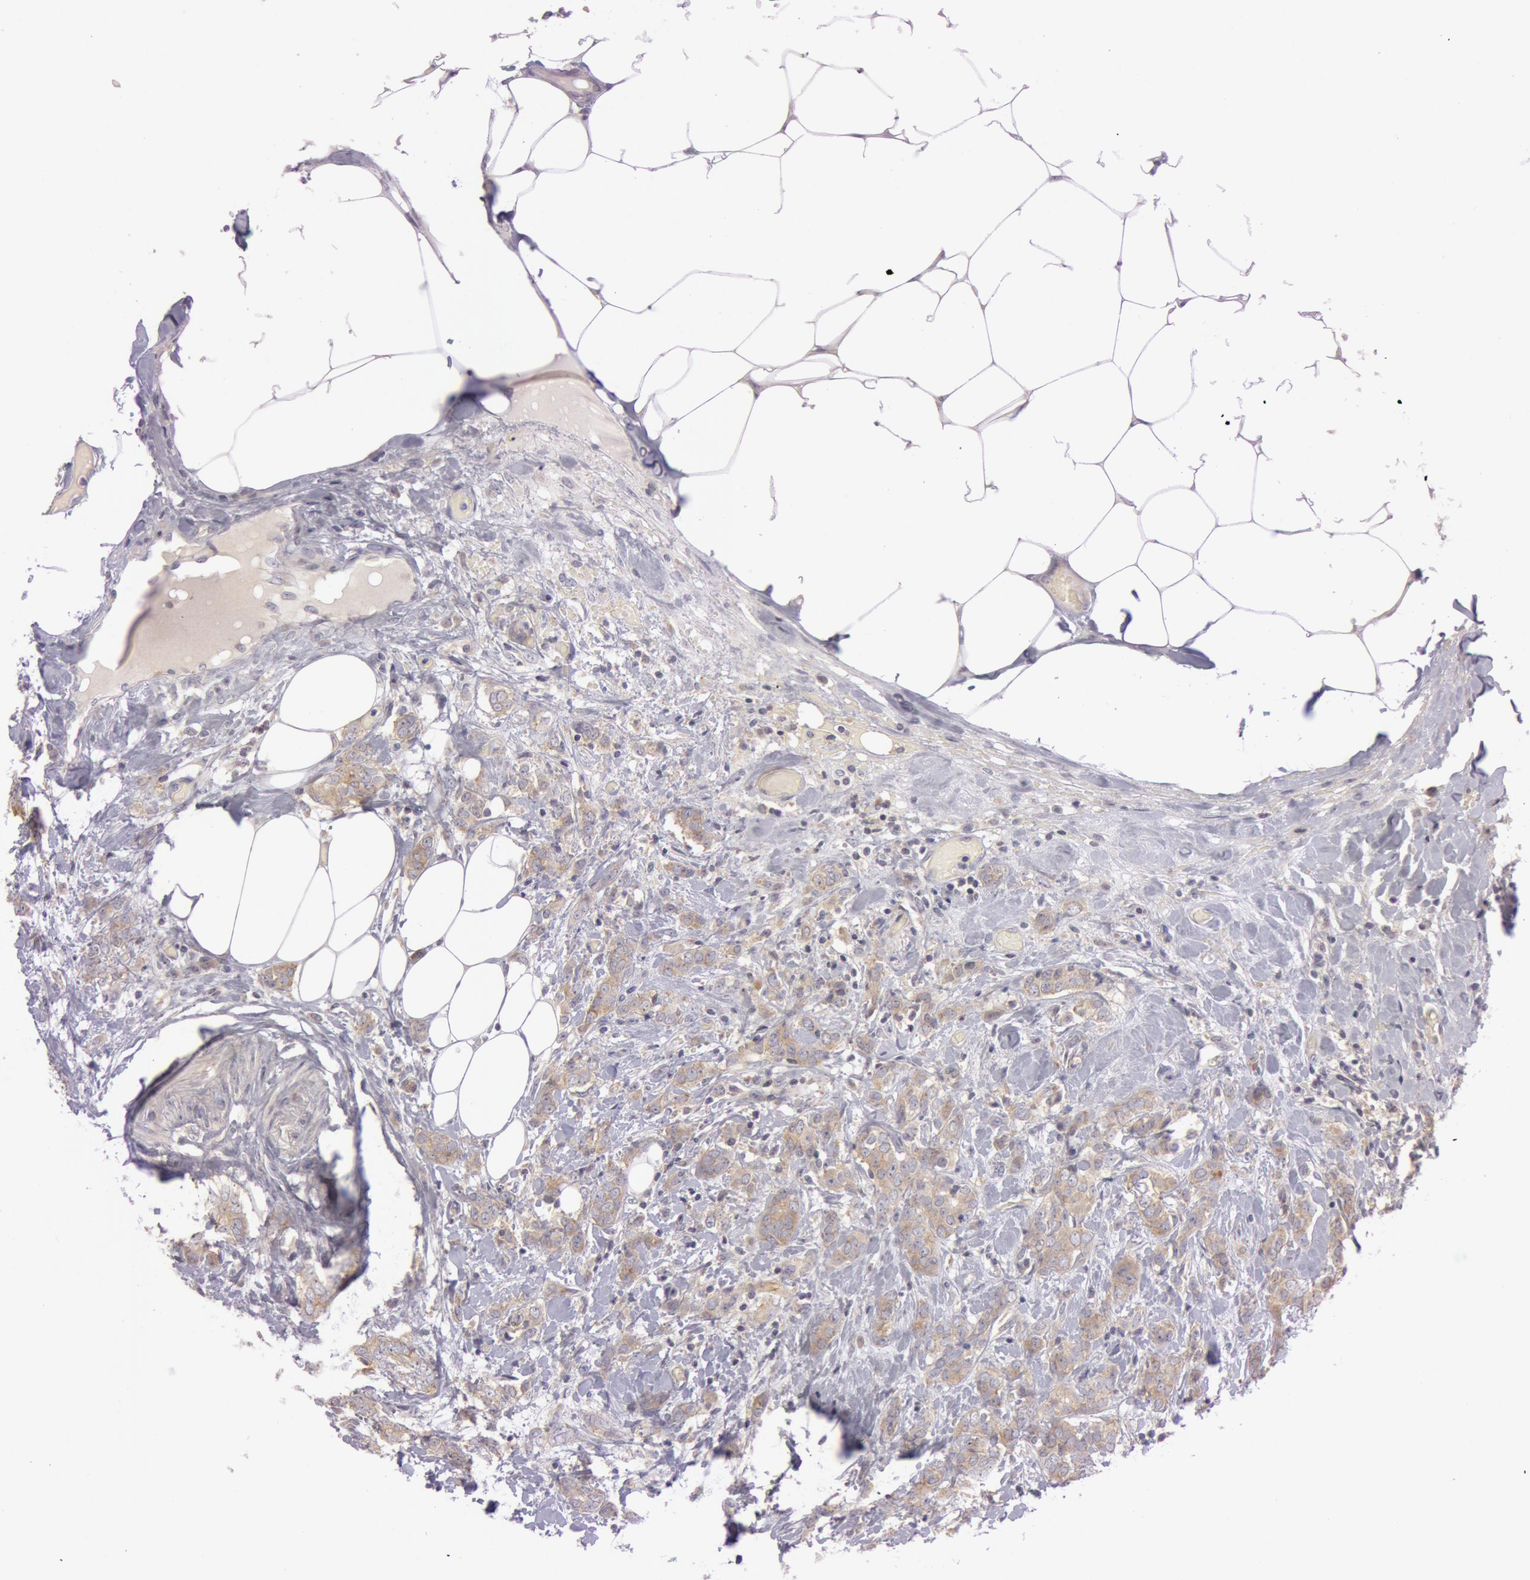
{"staining": {"intensity": "moderate", "quantity": ">75%", "location": "cytoplasmic/membranous"}, "tissue": "breast cancer", "cell_type": "Tumor cells", "image_type": "cancer", "snomed": [{"axis": "morphology", "description": "Duct carcinoma"}, {"axis": "topography", "description": "Breast"}], "caption": "Protein staining of infiltrating ductal carcinoma (breast) tissue reveals moderate cytoplasmic/membranous staining in approximately >75% of tumor cells.", "gene": "RALGAPA1", "patient": {"sex": "female", "age": 53}}